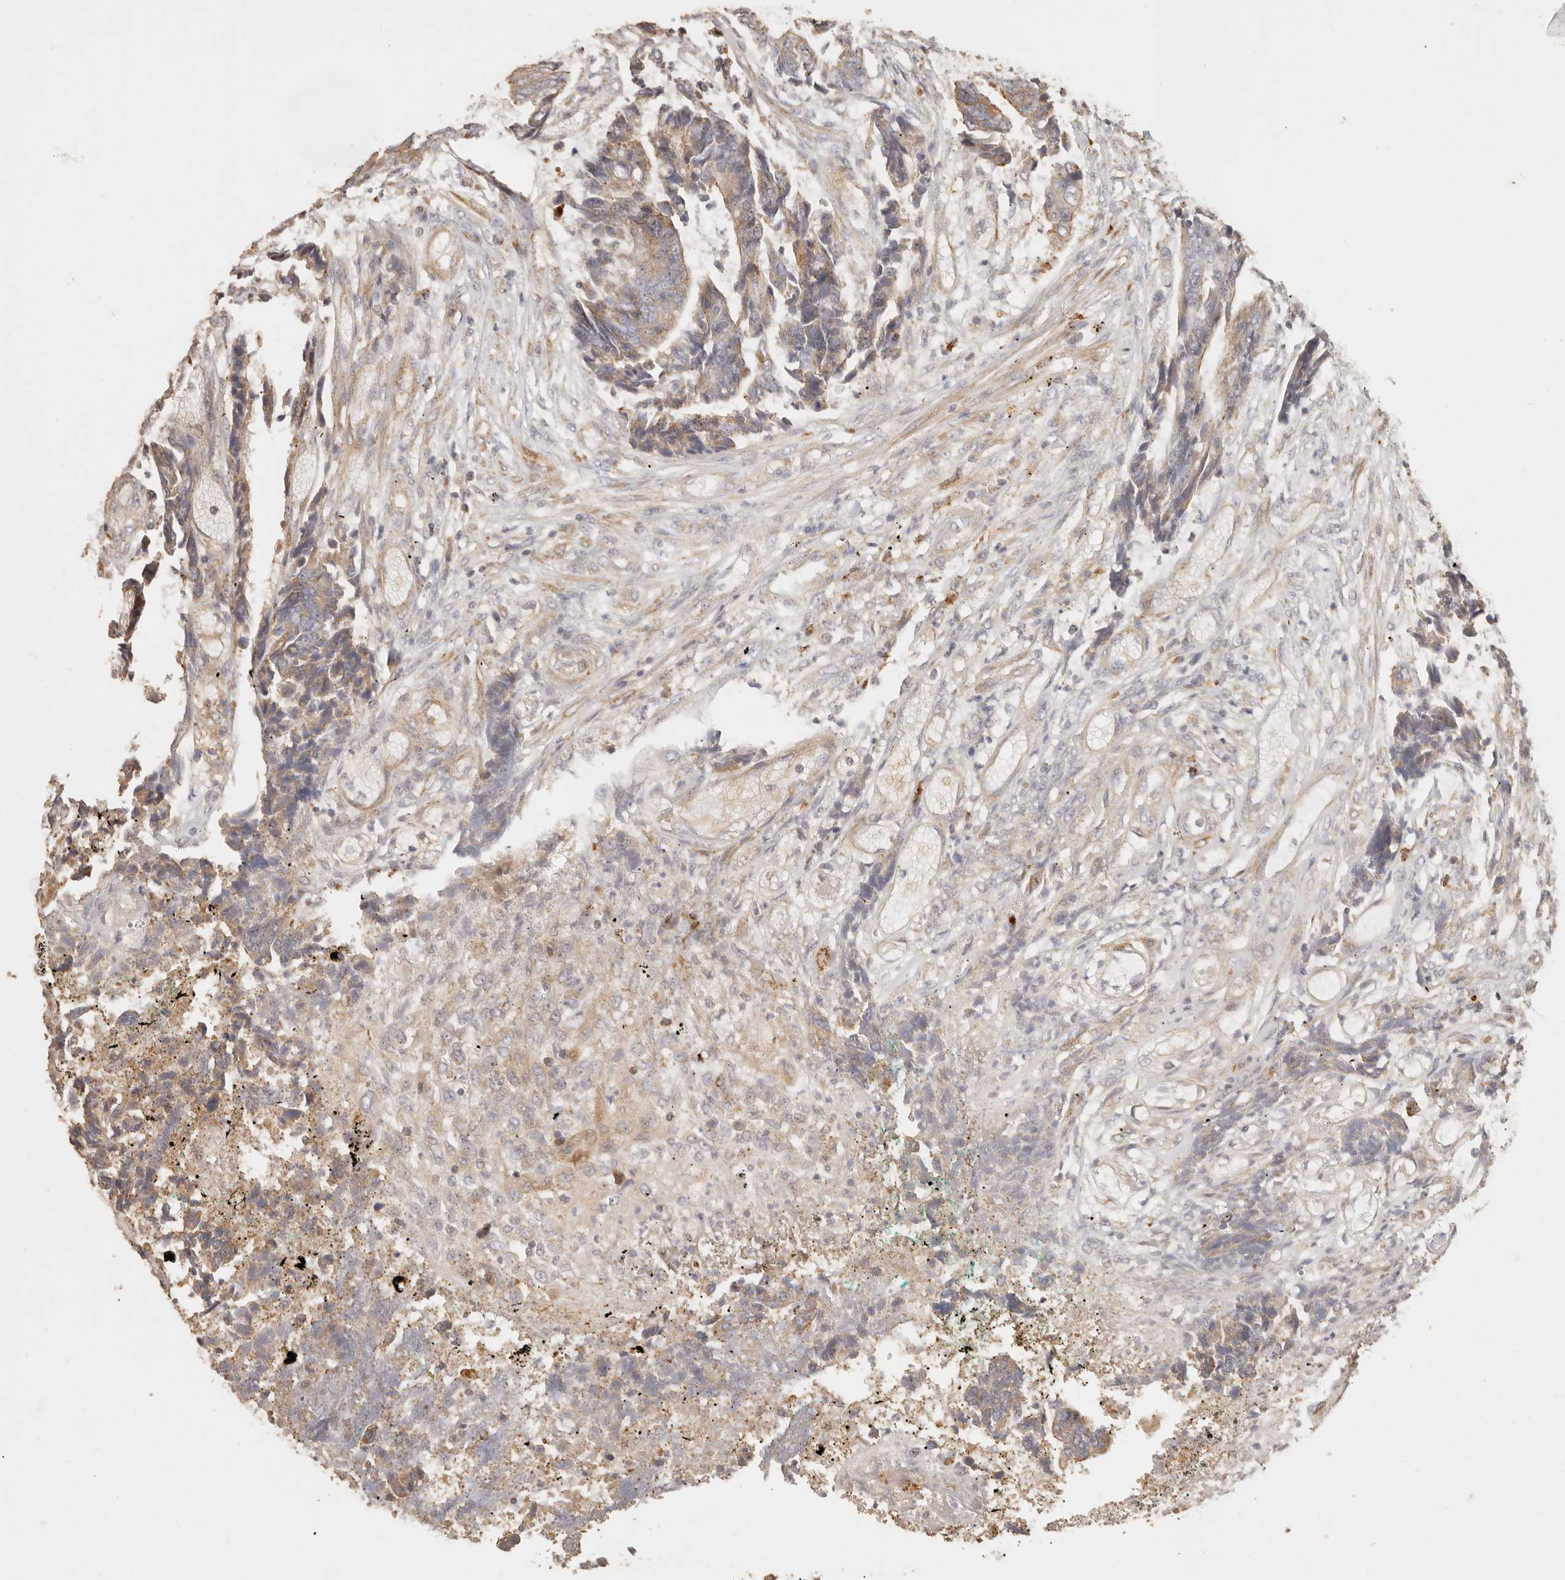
{"staining": {"intensity": "weak", "quantity": "25%-75%", "location": "cytoplasmic/membranous"}, "tissue": "colorectal cancer", "cell_type": "Tumor cells", "image_type": "cancer", "snomed": [{"axis": "morphology", "description": "Adenocarcinoma, NOS"}, {"axis": "topography", "description": "Rectum"}], "caption": "High-magnification brightfield microscopy of adenocarcinoma (colorectal) stained with DAB (3,3'-diaminobenzidine) (brown) and counterstained with hematoxylin (blue). tumor cells exhibit weak cytoplasmic/membranous staining is present in approximately25%-75% of cells.", "gene": "PTPN22", "patient": {"sex": "male", "age": 84}}